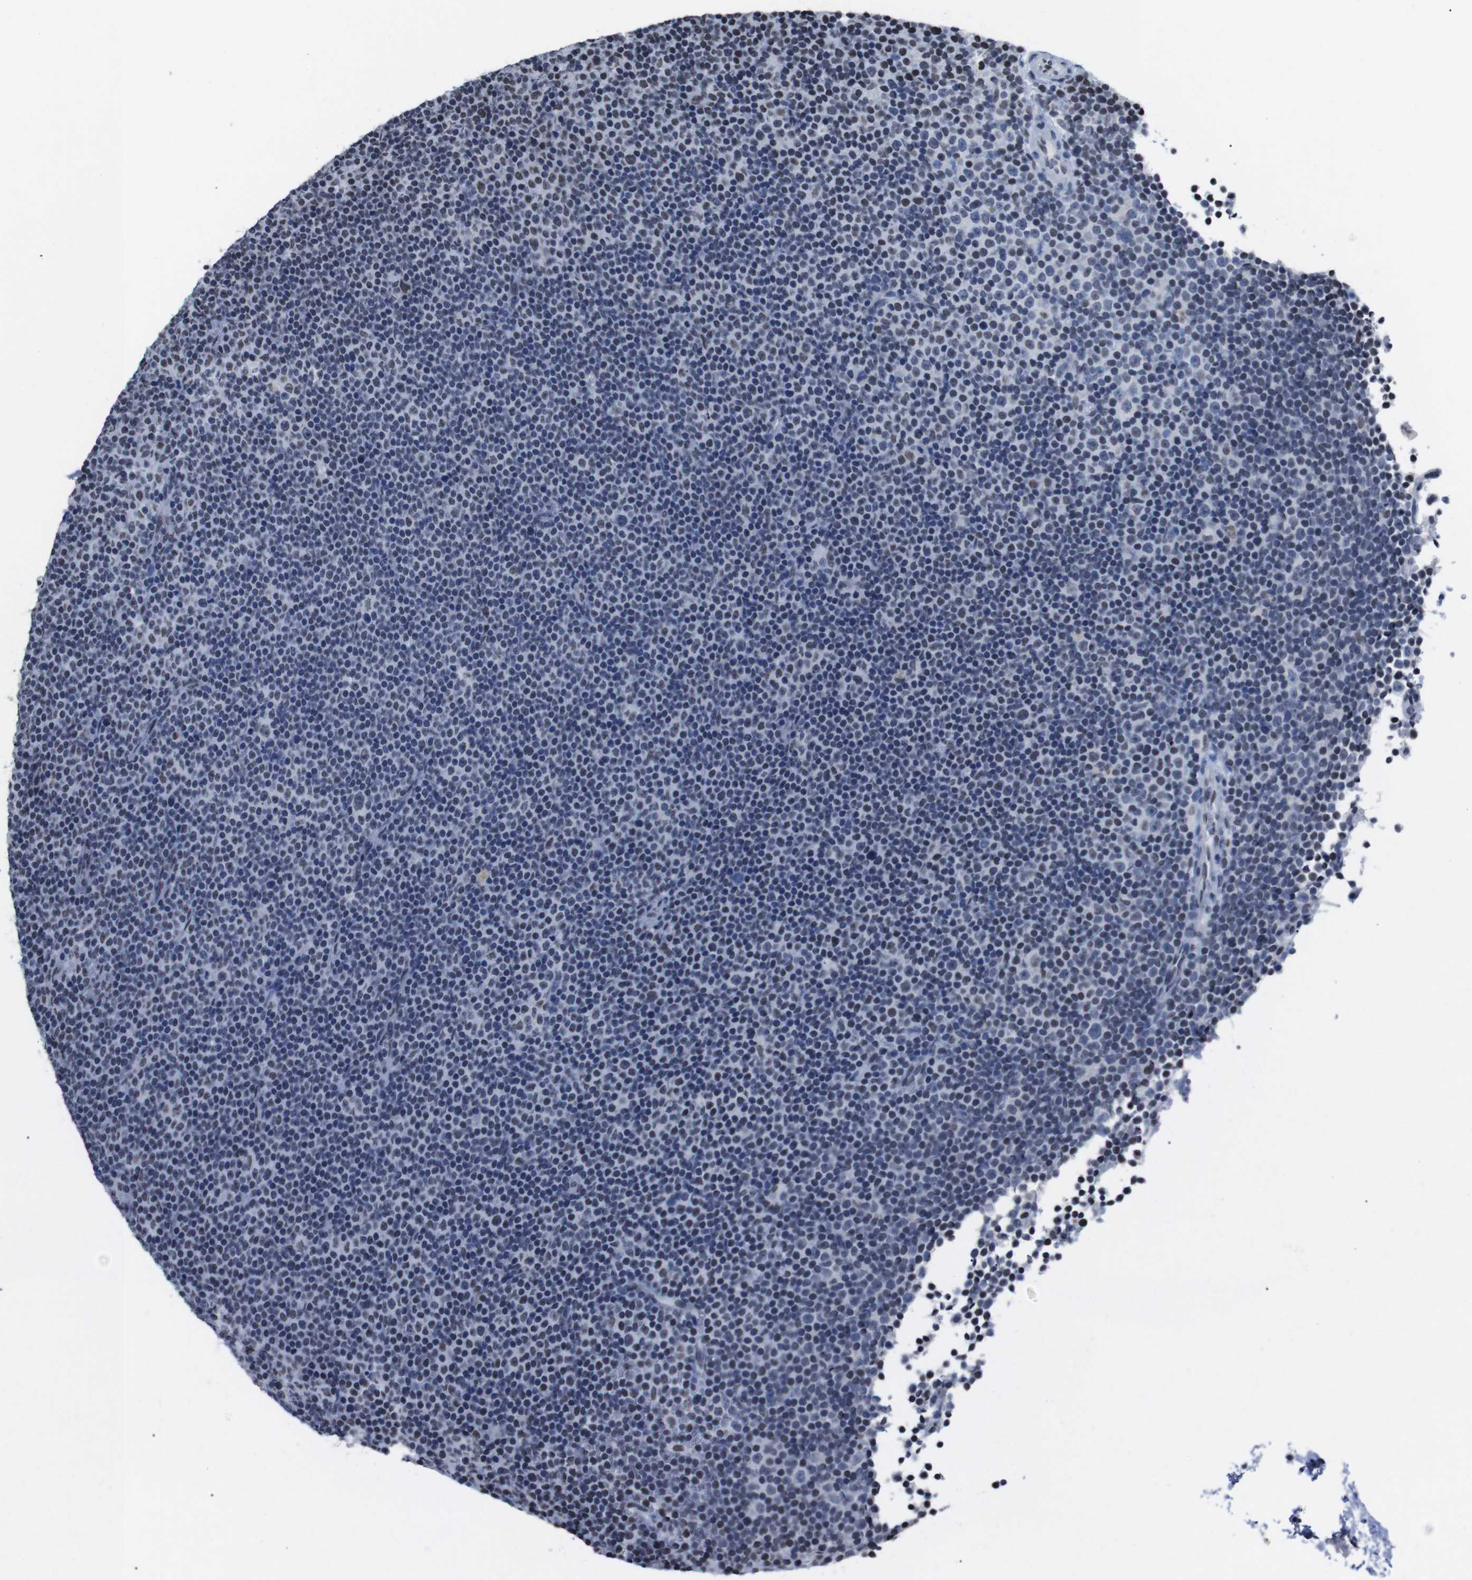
{"staining": {"intensity": "moderate", "quantity": "25%-75%", "location": "nuclear"}, "tissue": "lymphoma", "cell_type": "Tumor cells", "image_type": "cancer", "snomed": [{"axis": "morphology", "description": "Malignant lymphoma, non-Hodgkin's type, Low grade"}, {"axis": "topography", "description": "Lymph node"}], "caption": "Protein staining of malignant lymphoma, non-Hodgkin's type (low-grade) tissue displays moderate nuclear positivity in about 25%-75% of tumor cells.", "gene": "PIP4P2", "patient": {"sex": "female", "age": 67}}